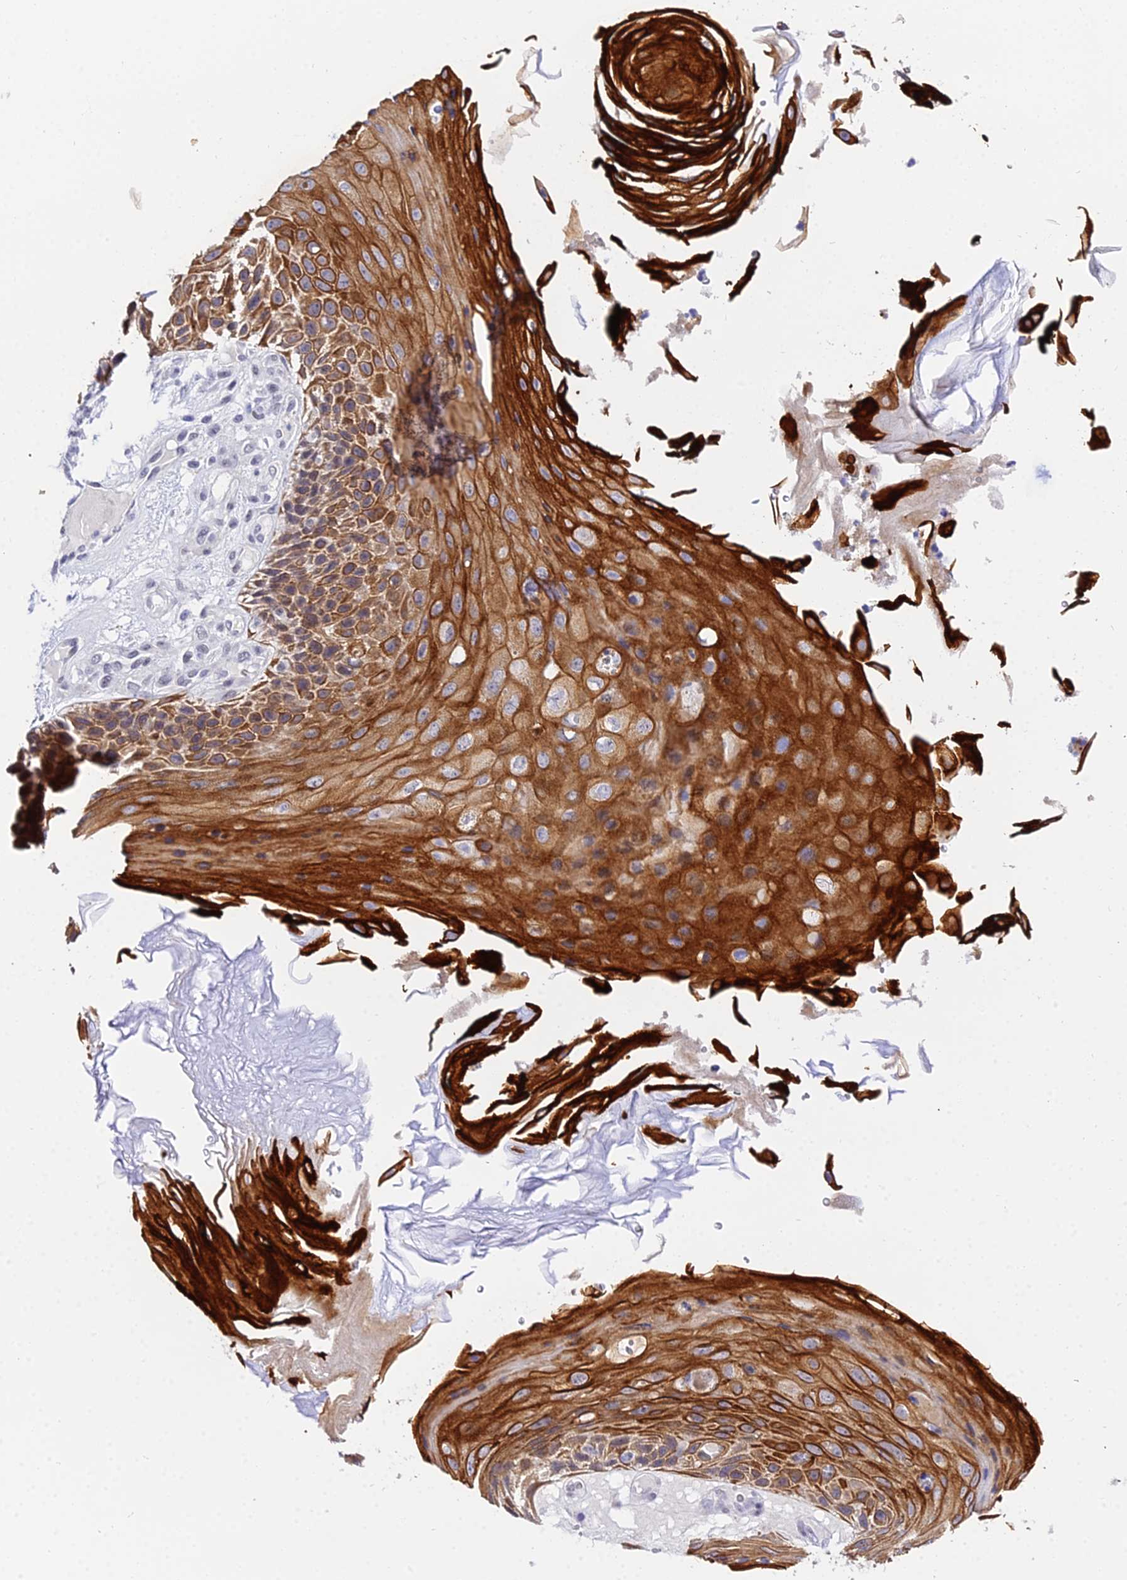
{"staining": {"intensity": "strong", "quantity": ">75%", "location": "cytoplasmic/membranous"}, "tissue": "skin cancer", "cell_type": "Tumor cells", "image_type": "cancer", "snomed": [{"axis": "morphology", "description": "Squamous cell carcinoma, NOS"}, {"axis": "topography", "description": "Skin"}], "caption": "DAB (3,3'-diaminobenzidine) immunohistochemical staining of skin squamous cell carcinoma exhibits strong cytoplasmic/membranous protein staining in about >75% of tumor cells.", "gene": "ZNF628", "patient": {"sex": "female", "age": 88}}